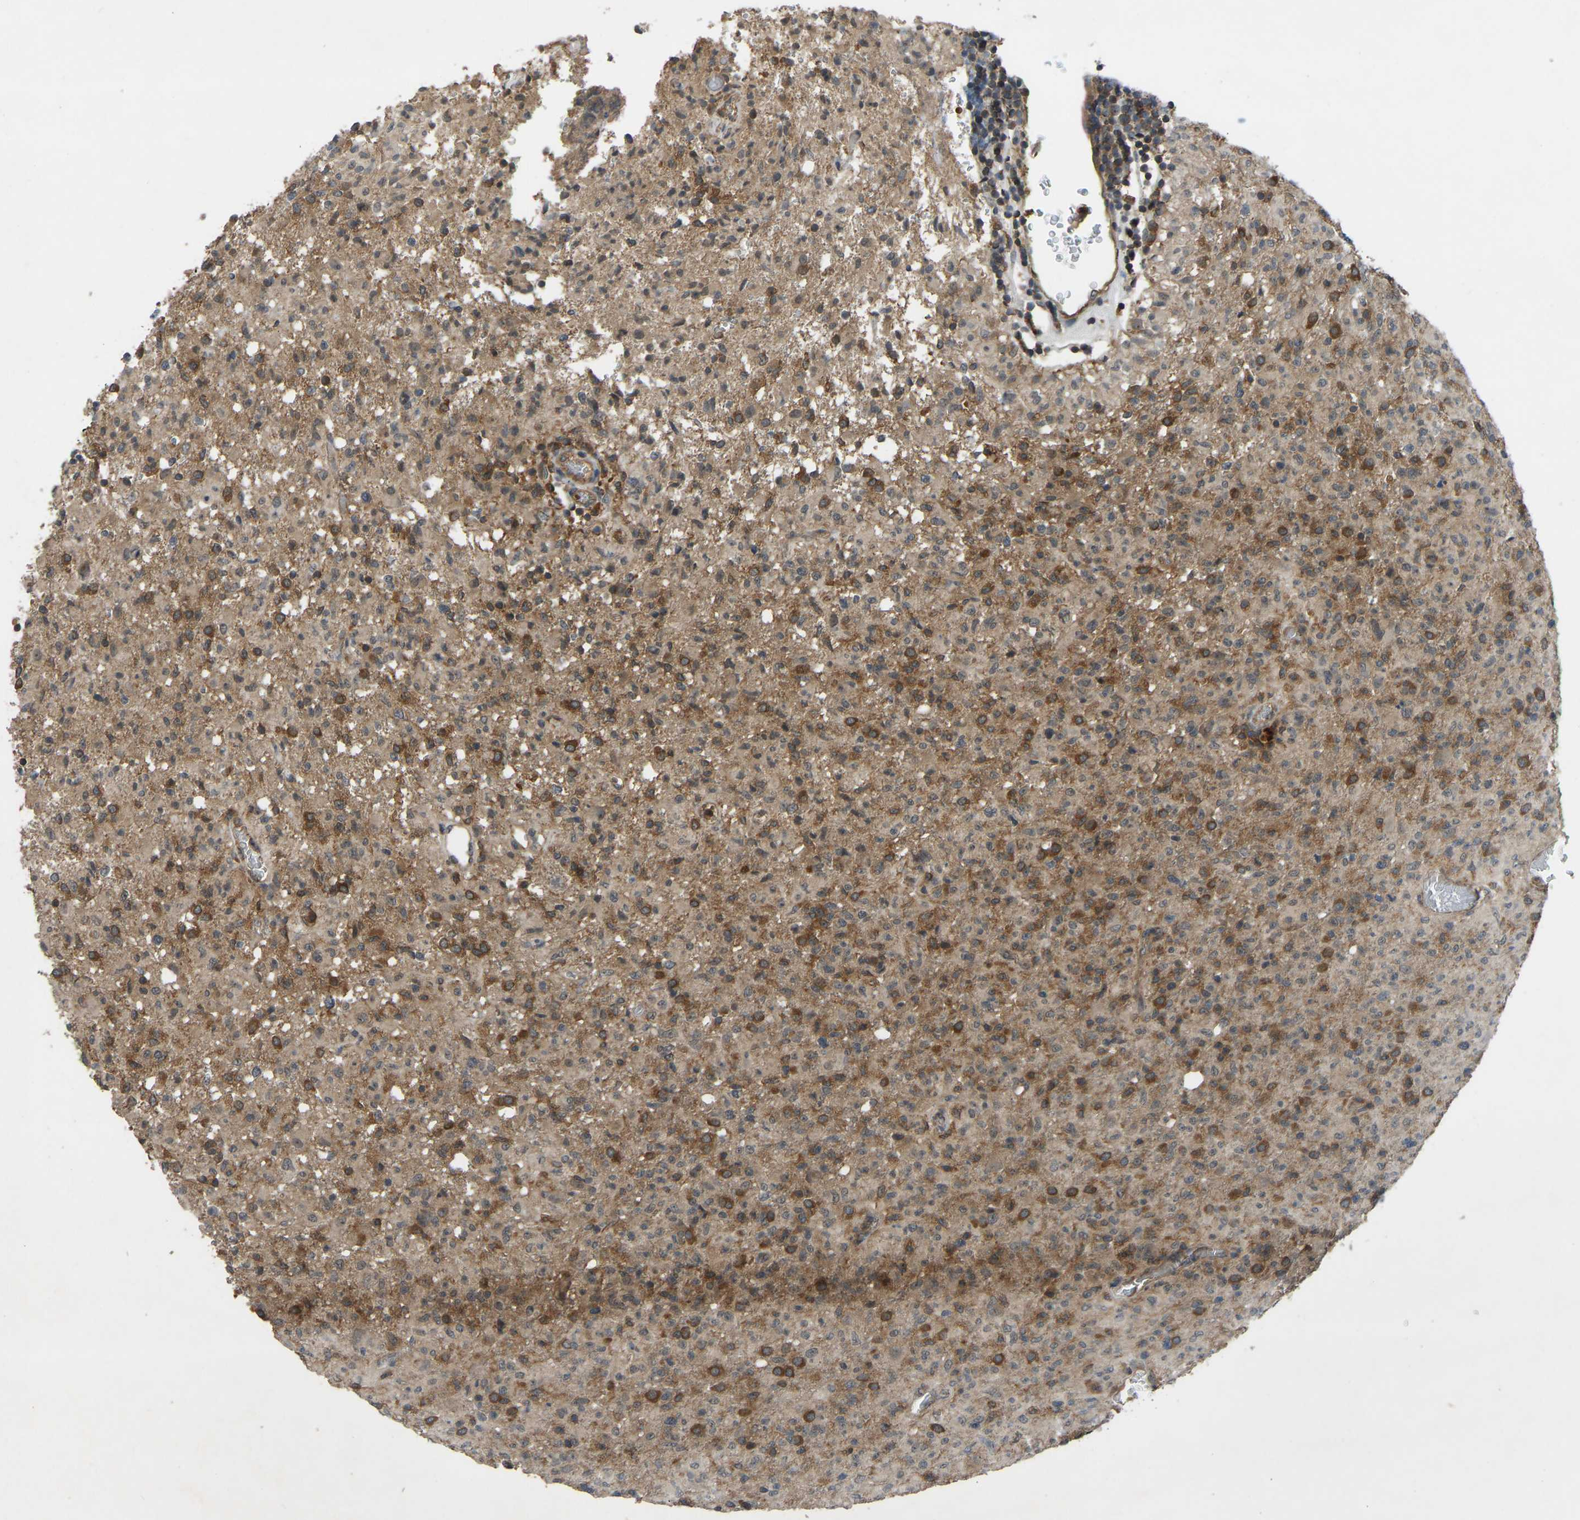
{"staining": {"intensity": "moderate", "quantity": ">75%", "location": "cytoplasmic/membranous"}, "tissue": "glioma", "cell_type": "Tumor cells", "image_type": "cancer", "snomed": [{"axis": "morphology", "description": "Glioma, malignant, High grade"}, {"axis": "topography", "description": "Brain"}], "caption": "A high-resolution image shows immunohistochemistry staining of glioma, which reveals moderate cytoplasmic/membranous staining in about >75% of tumor cells.", "gene": "ZNF71", "patient": {"sex": "female", "age": 57}}